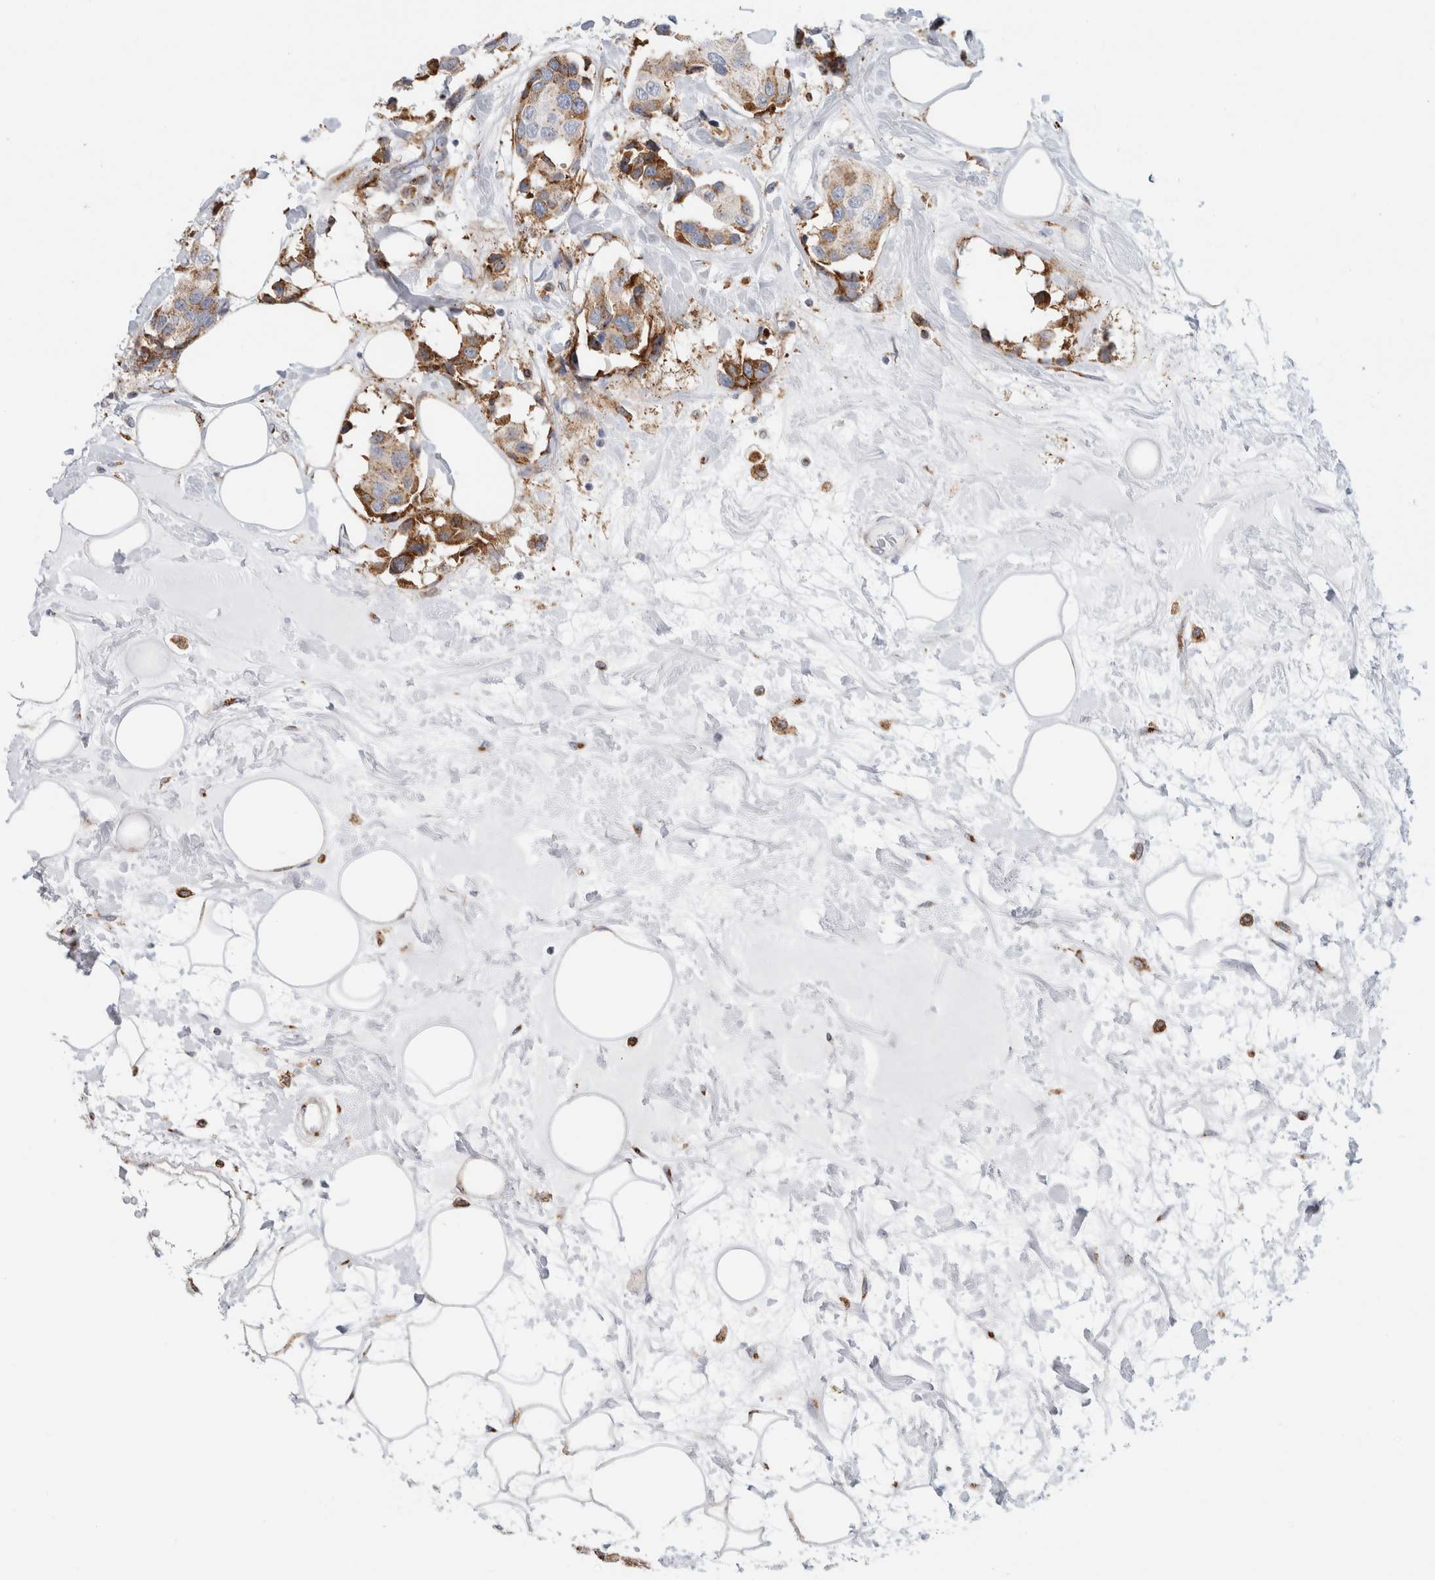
{"staining": {"intensity": "moderate", "quantity": ">75%", "location": "cytoplasmic/membranous"}, "tissue": "breast cancer", "cell_type": "Tumor cells", "image_type": "cancer", "snomed": [{"axis": "morphology", "description": "Normal tissue, NOS"}, {"axis": "morphology", "description": "Duct carcinoma"}, {"axis": "topography", "description": "Breast"}], "caption": "Infiltrating ductal carcinoma (breast) stained for a protein demonstrates moderate cytoplasmic/membranous positivity in tumor cells.", "gene": "MCFD2", "patient": {"sex": "female", "age": 39}}